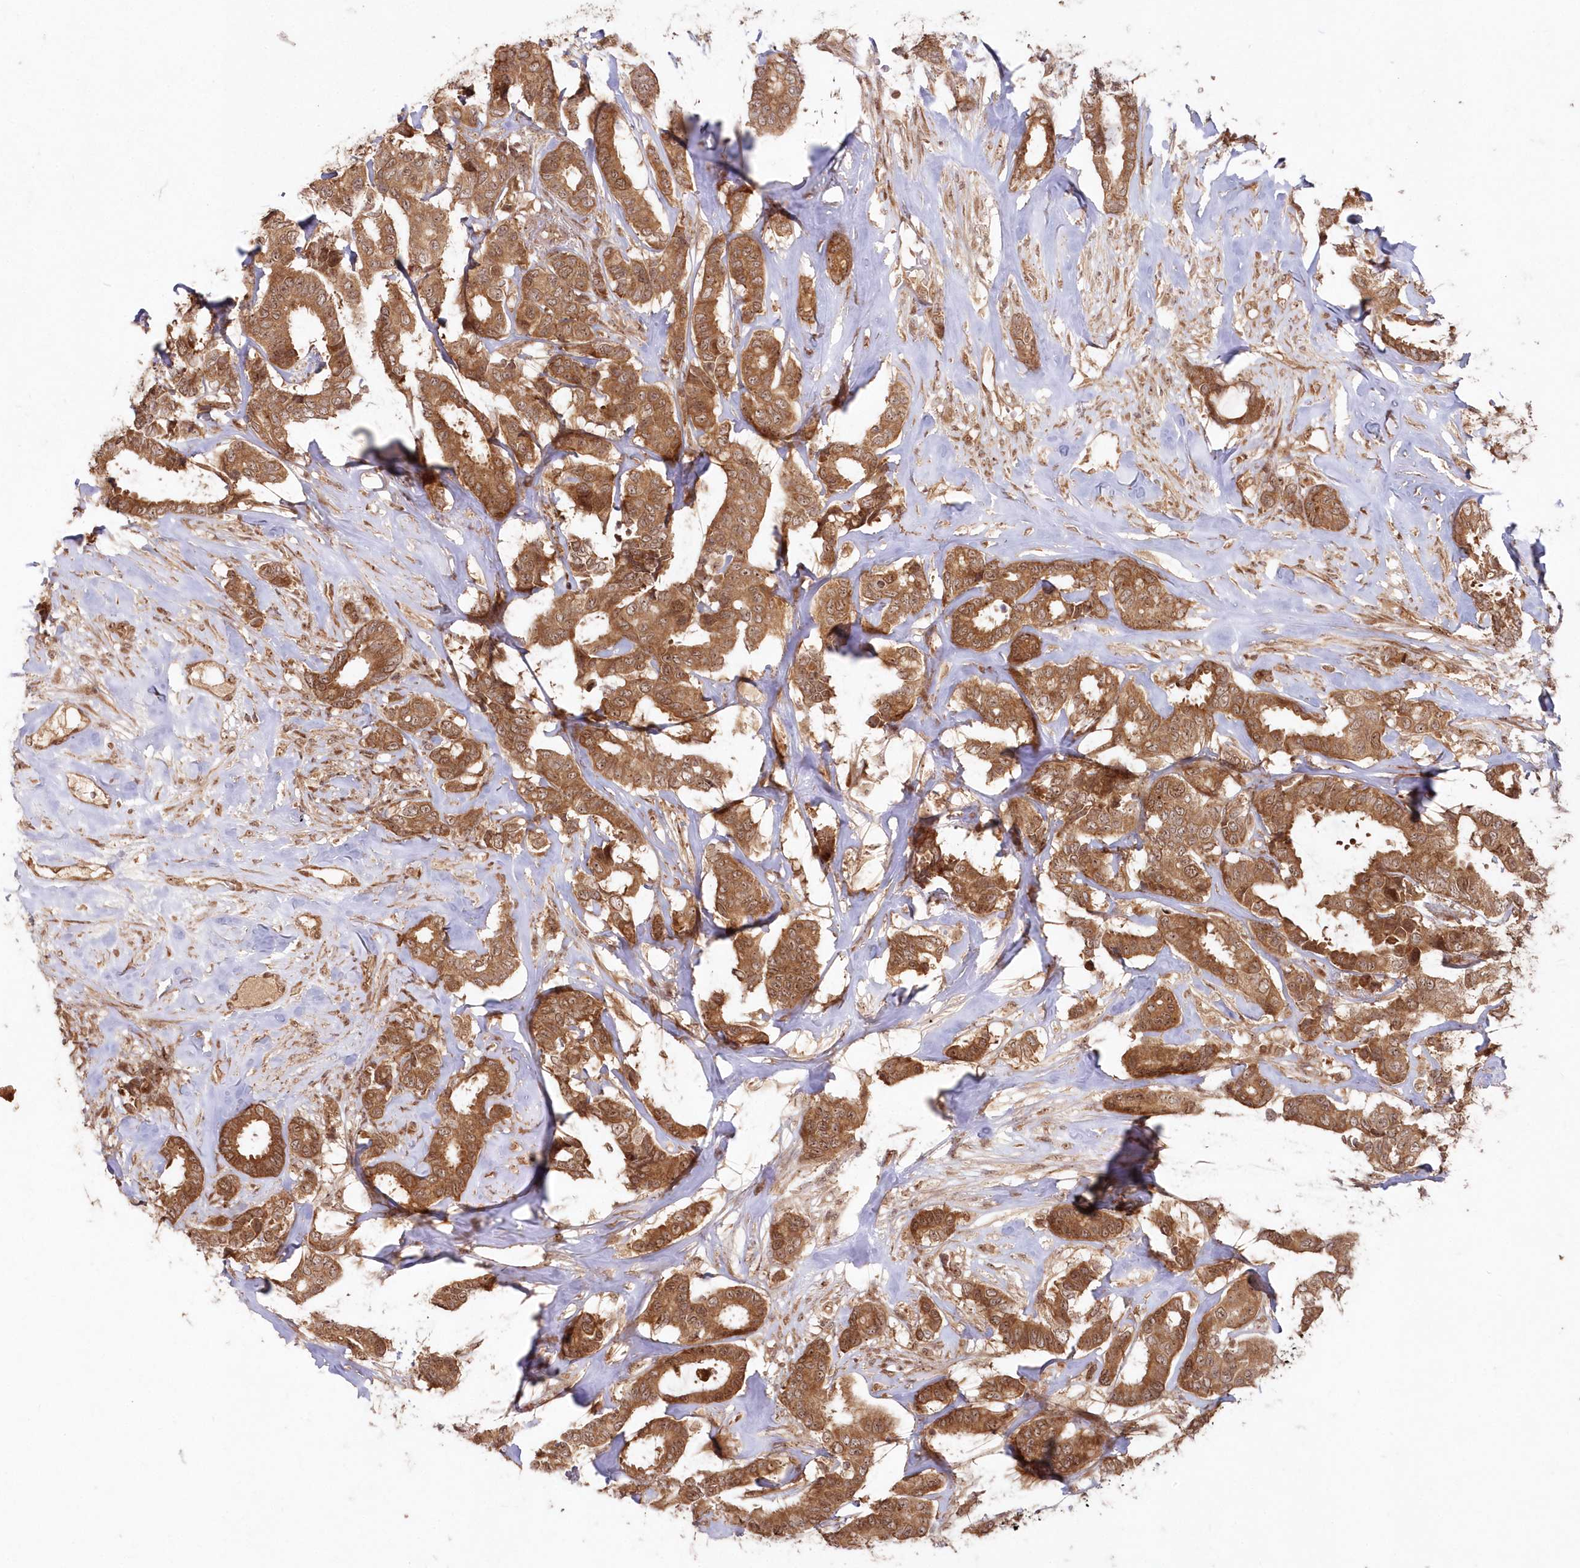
{"staining": {"intensity": "moderate", "quantity": ">75%", "location": "cytoplasmic/membranous"}, "tissue": "breast cancer", "cell_type": "Tumor cells", "image_type": "cancer", "snomed": [{"axis": "morphology", "description": "Duct carcinoma"}, {"axis": "topography", "description": "Breast"}], "caption": "Breast cancer (intraductal carcinoma) was stained to show a protein in brown. There is medium levels of moderate cytoplasmic/membranous positivity in about >75% of tumor cells.", "gene": "SERINC1", "patient": {"sex": "female", "age": 87}}